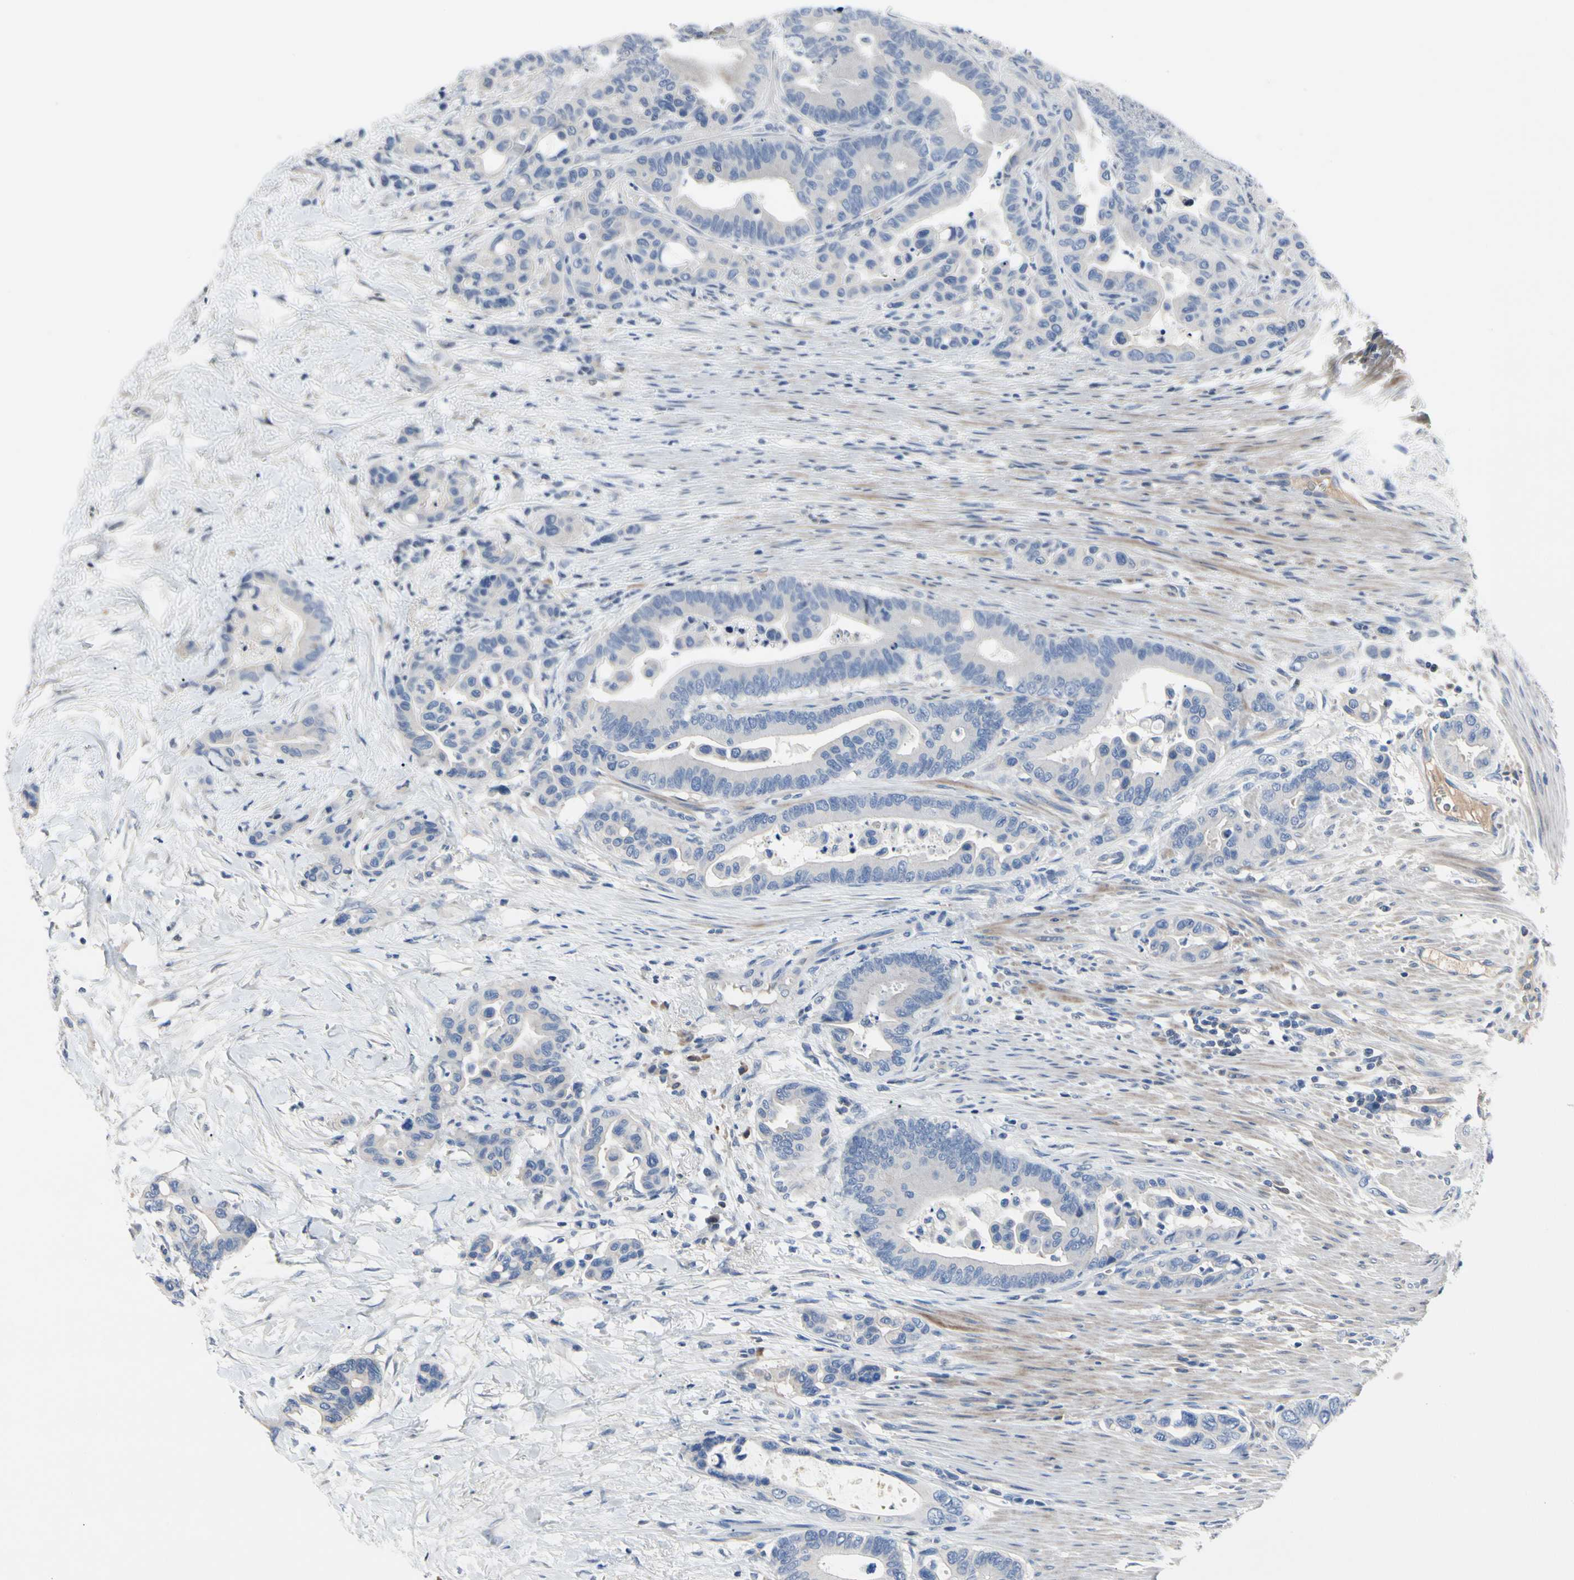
{"staining": {"intensity": "negative", "quantity": "none", "location": "none"}, "tissue": "colorectal cancer", "cell_type": "Tumor cells", "image_type": "cancer", "snomed": [{"axis": "morphology", "description": "Normal tissue, NOS"}, {"axis": "morphology", "description": "Adenocarcinoma, NOS"}, {"axis": "topography", "description": "Colon"}], "caption": "Photomicrograph shows no significant protein staining in tumor cells of colorectal adenocarcinoma.", "gene": "ECRG4", "patient": {"sex": "male", "age": 82}}